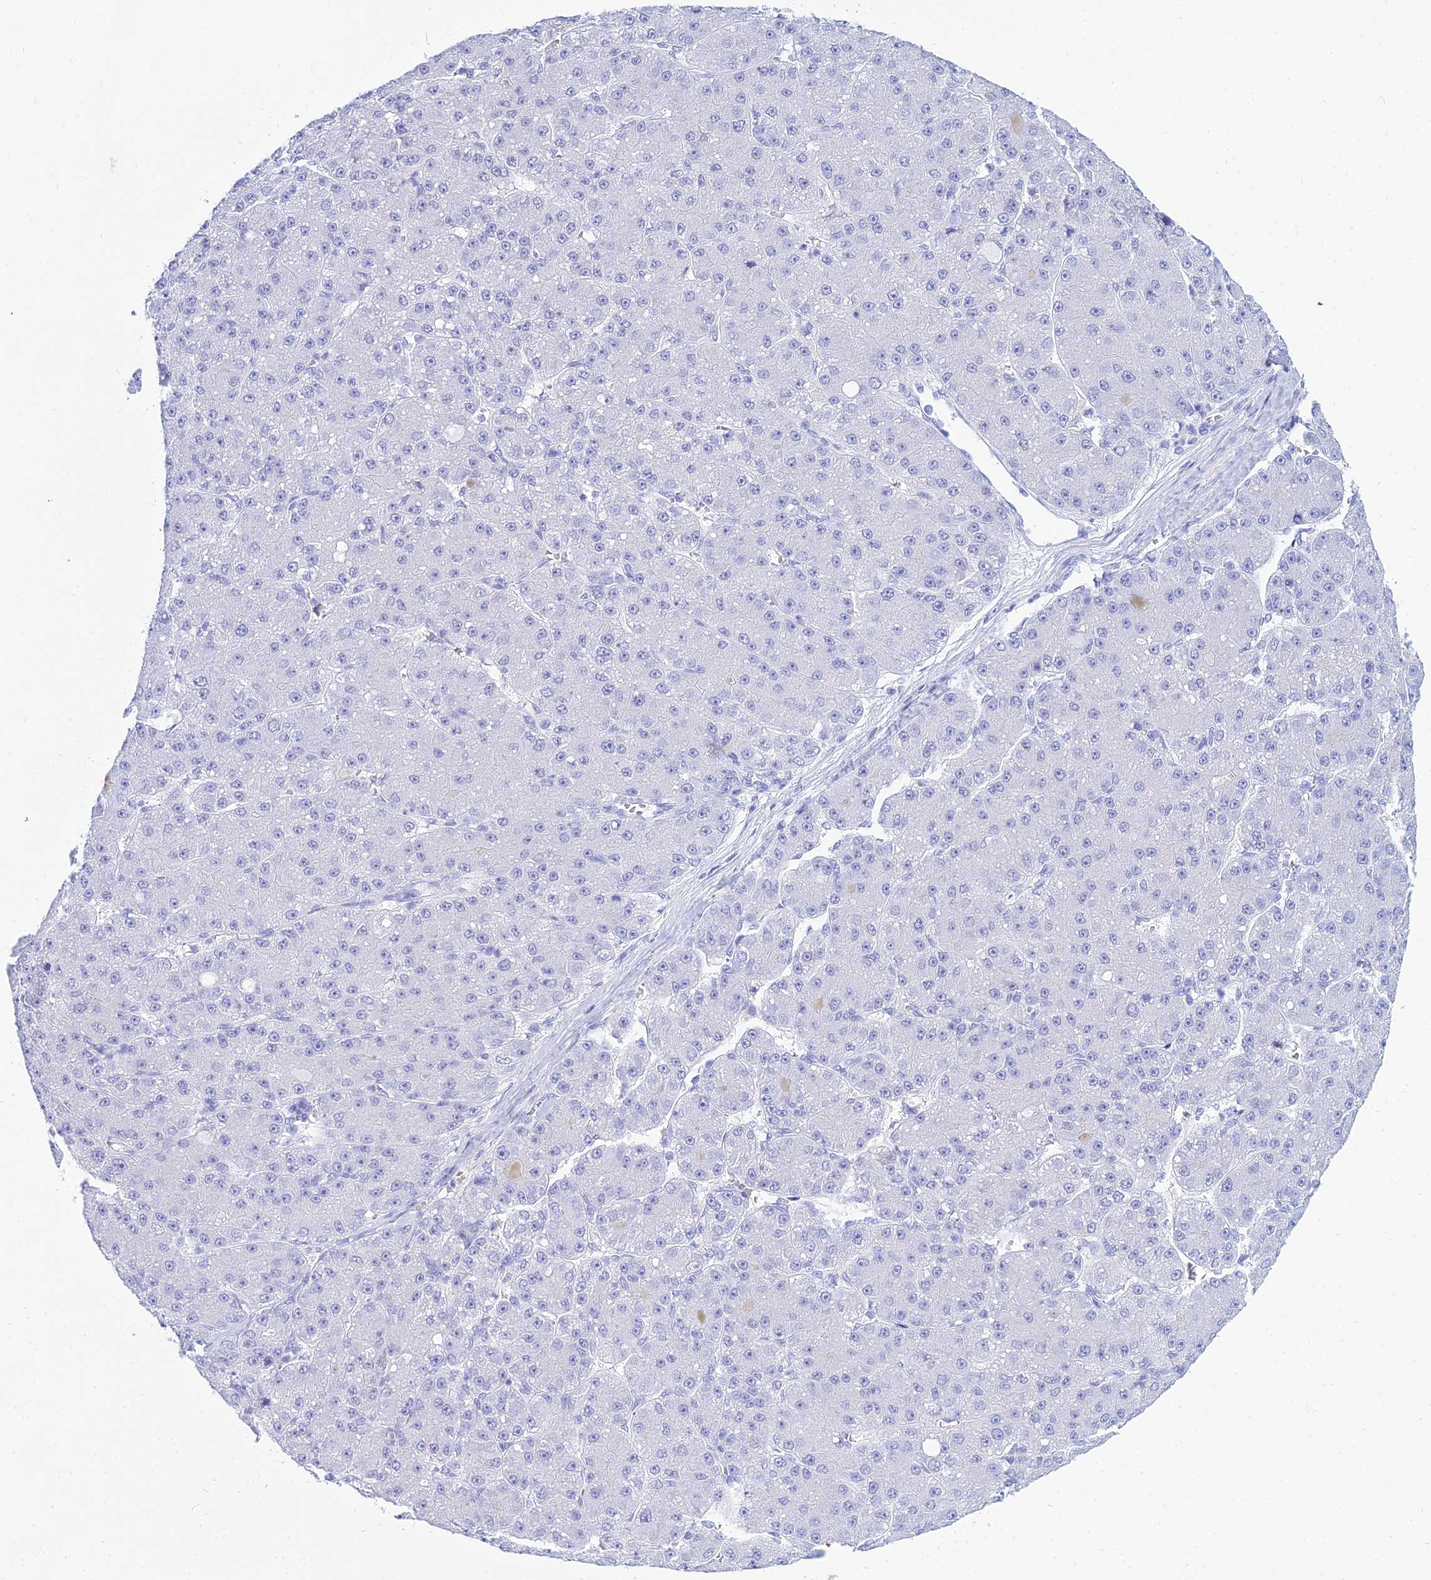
{"staining": {"intensity": "negative", "quantity": "none", "location": "none"}, "tissue": "liver cancer", "cell_type": "Tumor cells", "image_type": "cancer", "snomed": [{"axis": "morphology", "description": "Carcinoma, Hepatocellular, NOS"}, {"axis": "topography", "description": "Liver"}], "caption": "Immunohistochemistry (IHC) micrograph of human hepatocellular carcinoma (liver) stained for a protein (brown), which demonstrates no positivity in tumor cells.", "gene": "PATE4", "patient": {"sex": "male", "age": 67}}